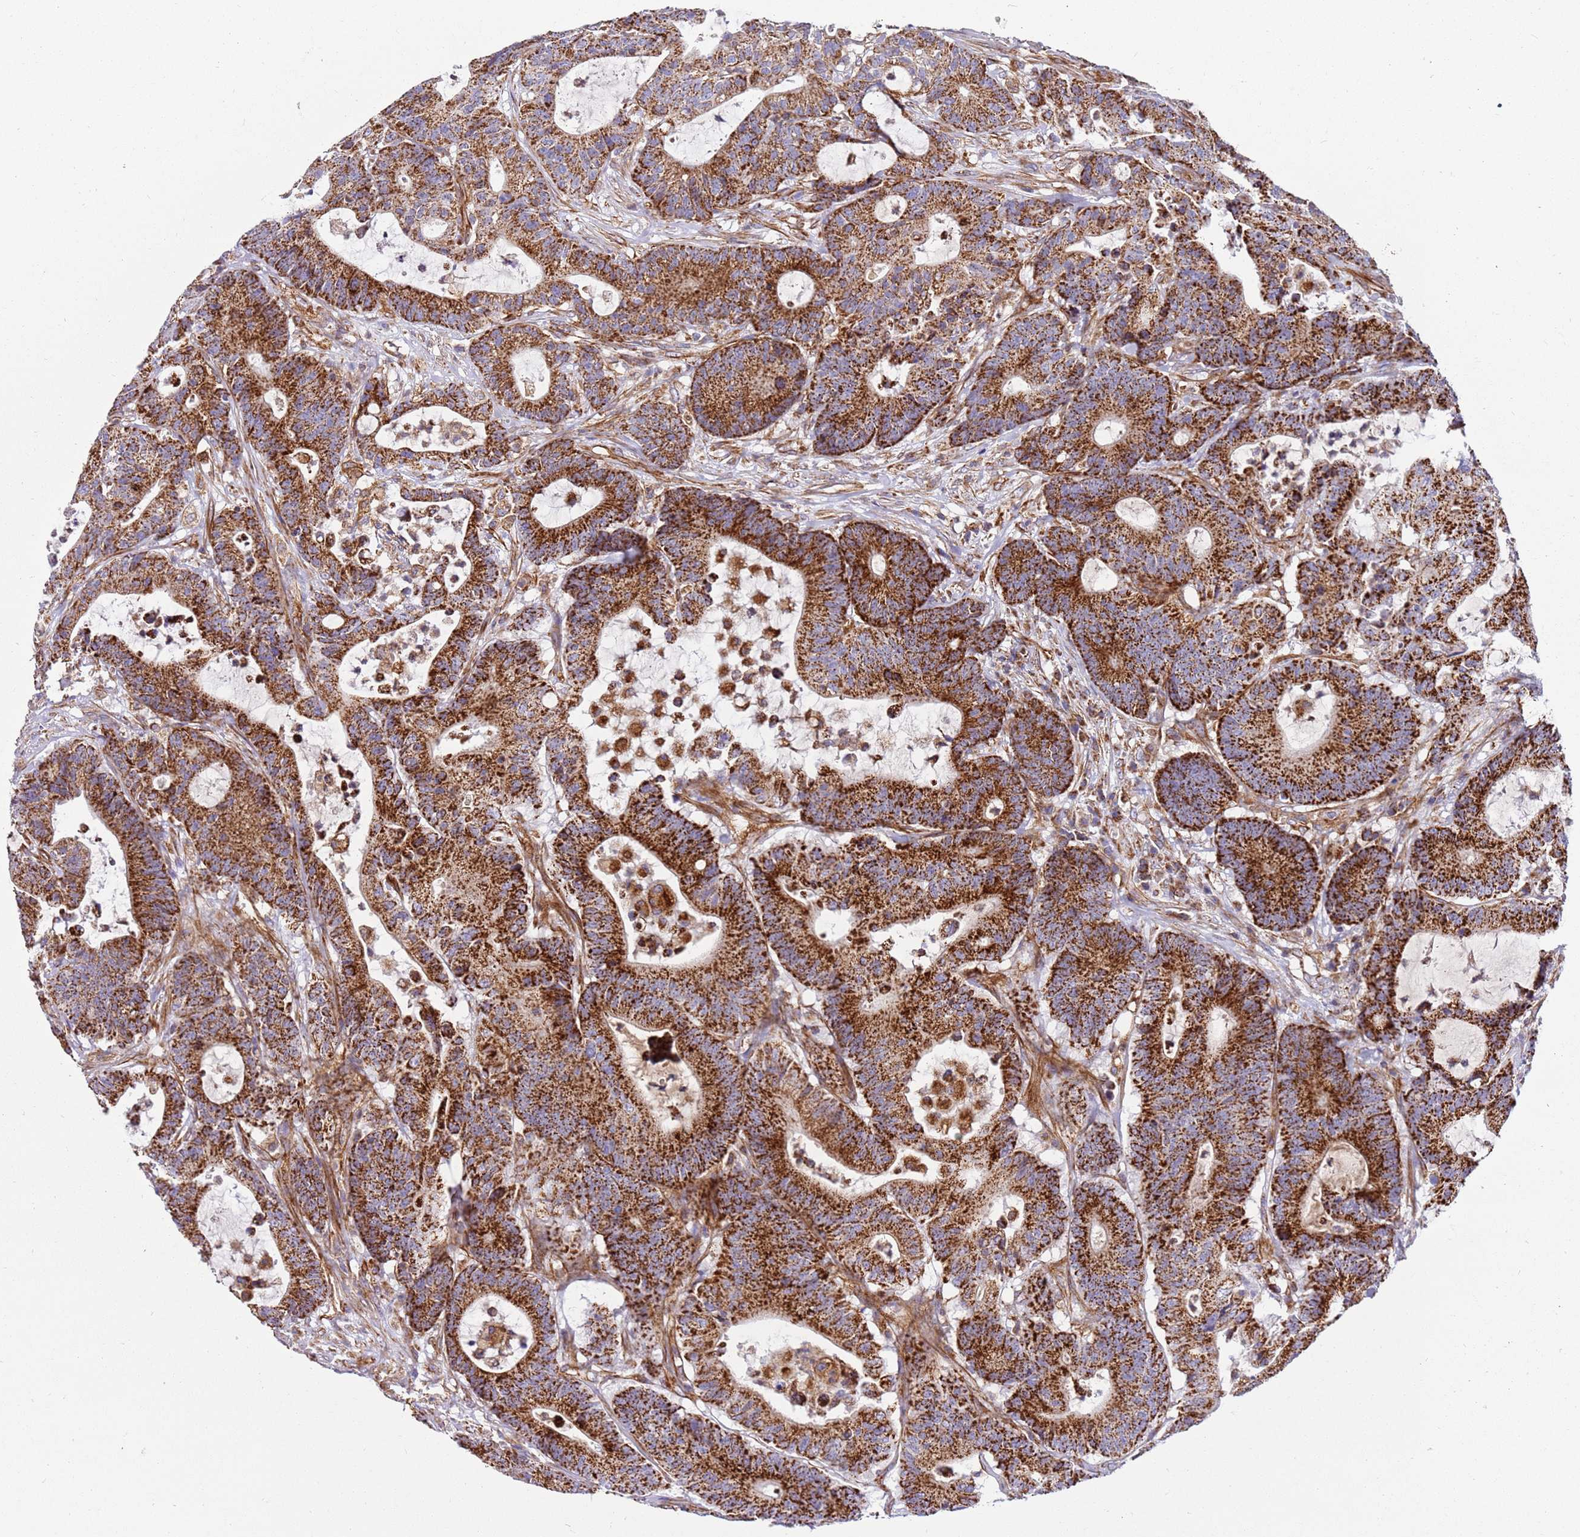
{"staining": {"intensity": "strong", "quantity": ">75%", "location": "cytoplasmic/membranous"}, "tissue": "colorectal cancer", "cell_type": "Tumor cells", "image_type": "cancer", "snomed": [{"axis": "morphology", "description": "Adenocarcinoma, NOS"}, {"axis": "topography", "description": "Colon"}], "caption": "An image showing strong cytoplasmic/membranous staining in approximately >75% of tumor cells in colorectal adenocarcinoma, as visualized by brown immunohistochemical staining.", "gene": "MRPL20", "patient": {"sex": "female", "age": 84}}